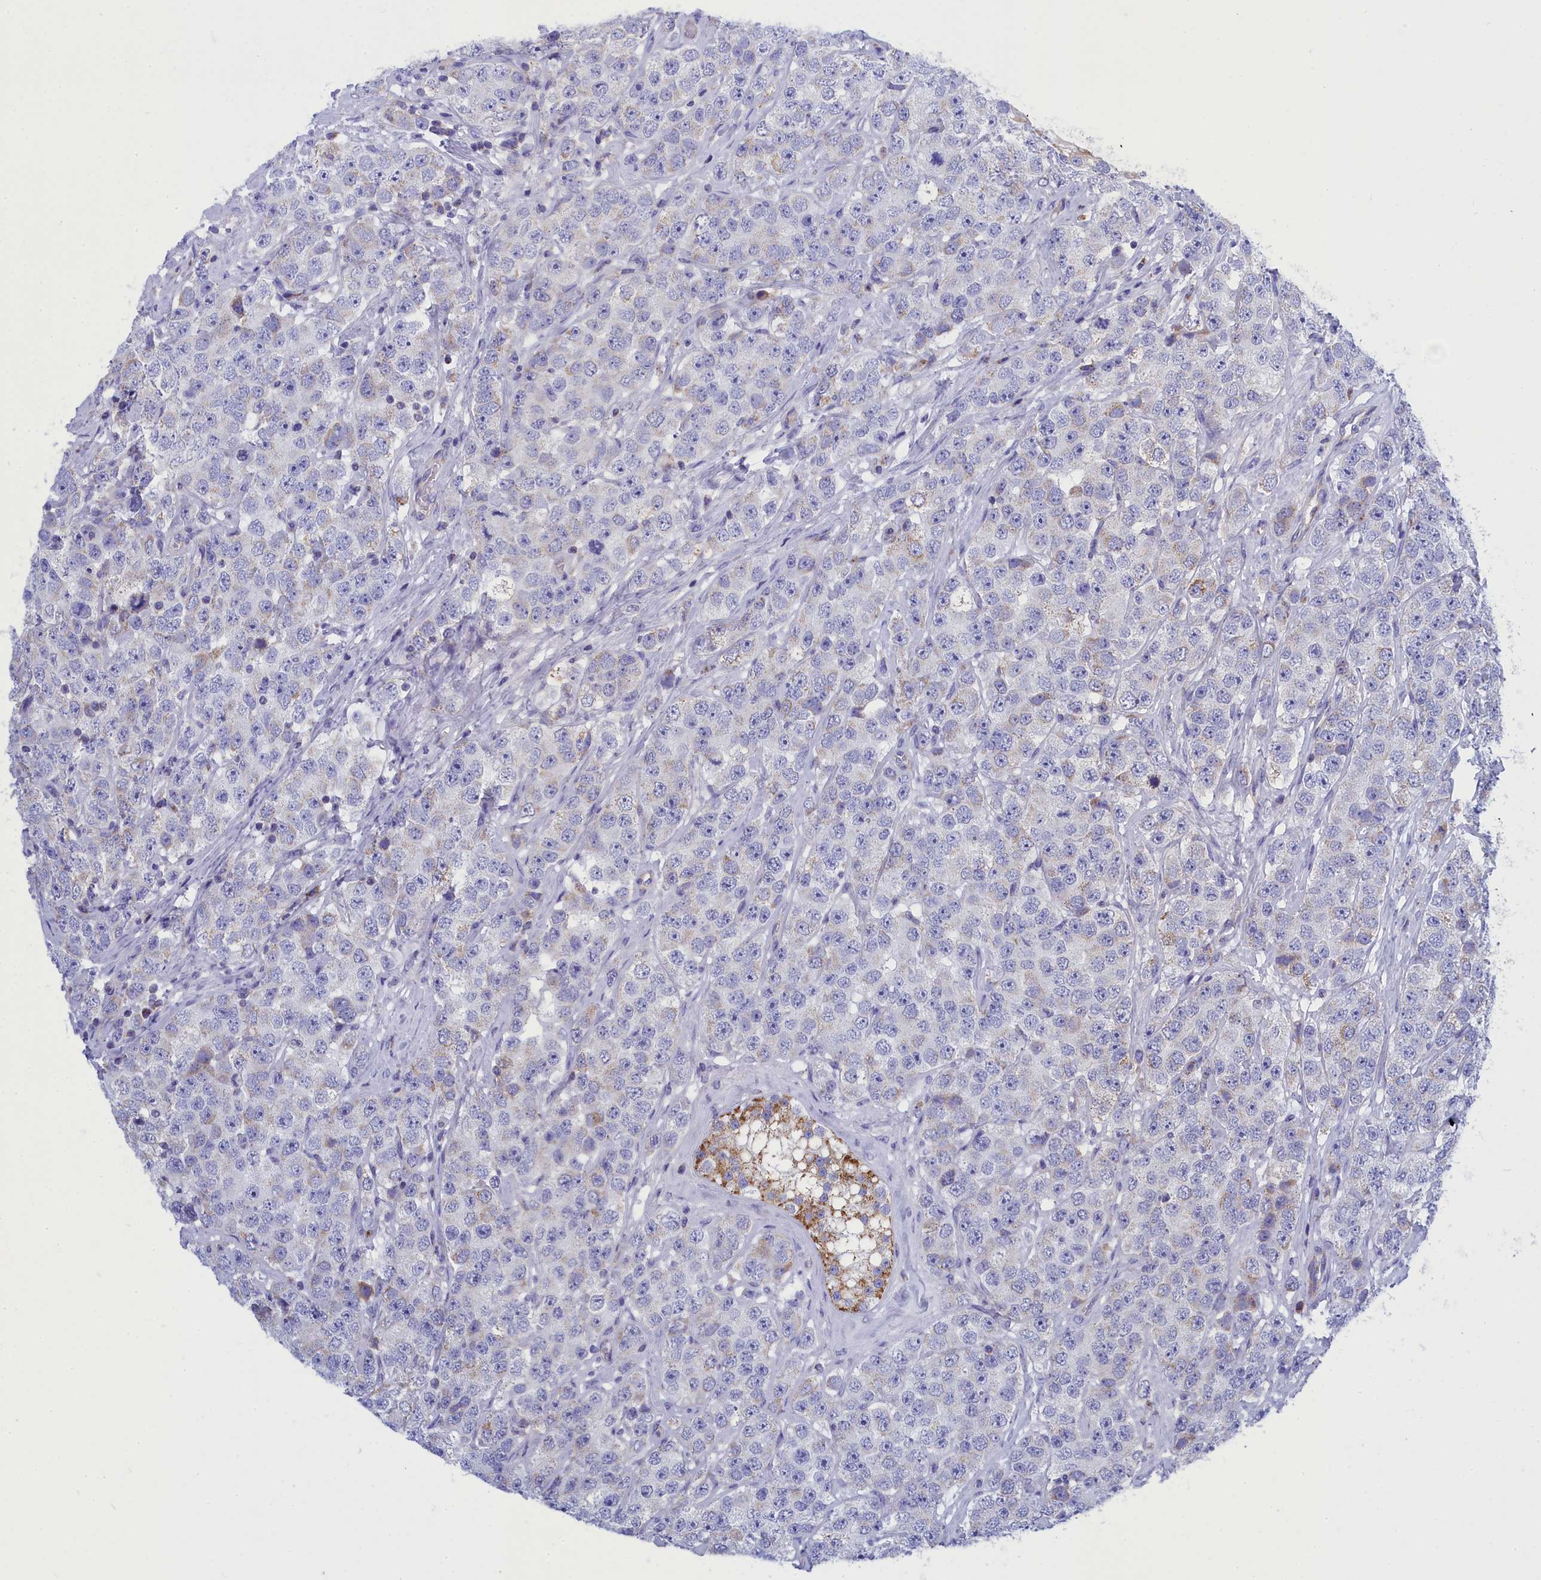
{"staining": {"intensity": "weak", "quantity": "<25%", "location": "cytoplasmic/membranous"}, "tissue": "testis cancer", "cell_type": "Tumor cells", "image_type": "cancer", "snomed": [{"axis": "morphology", "description": "Seminoma, NOS"}, {"axis": "topography", "description": "Testis"}], "caption": "A histopathology image of testis cancer (seminoma) stained for a protein demonstrates no brown staining in tumor cells.", "gene": "CCRL2", "patient": {"sex": "male", "age": 28}}